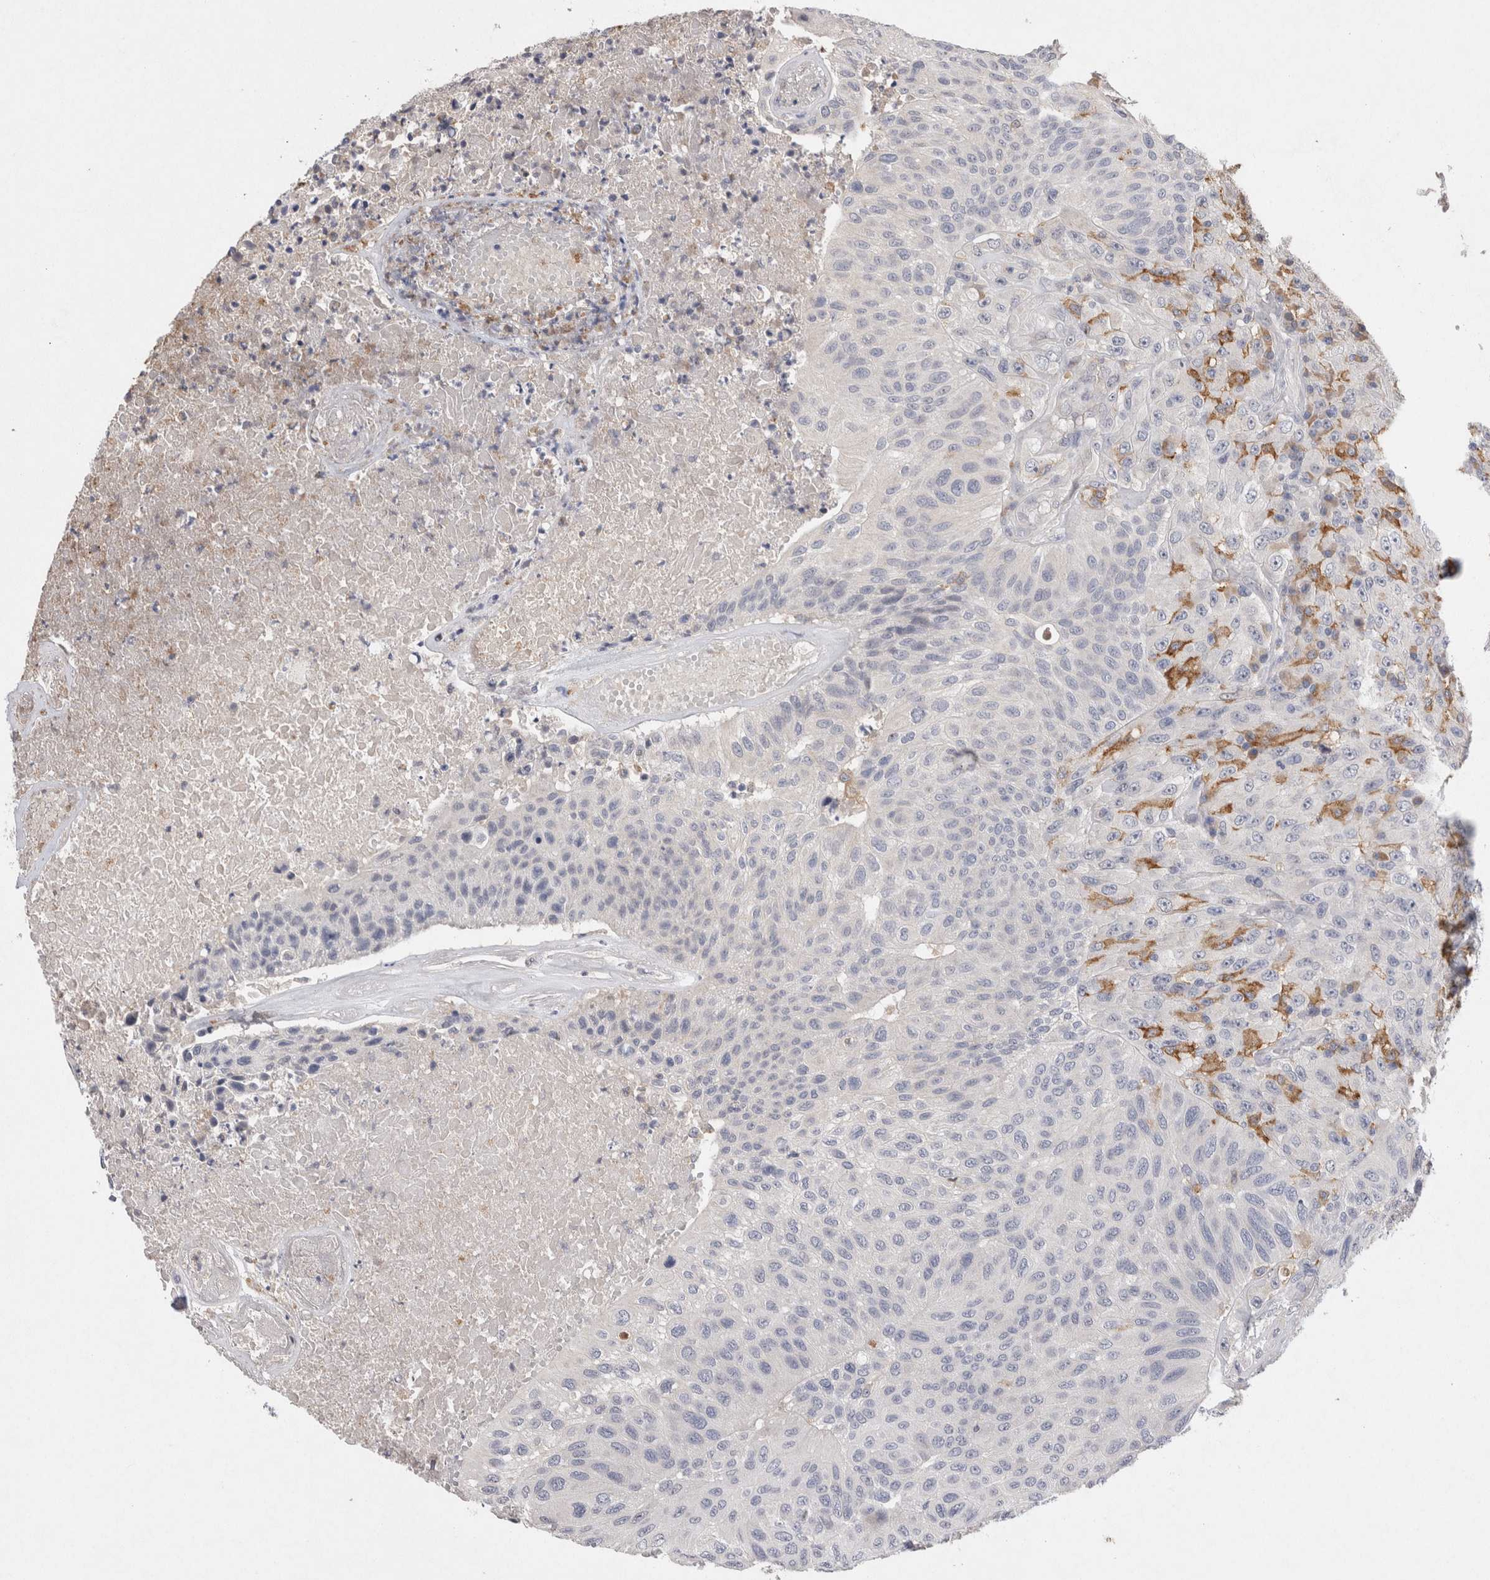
{"staining": {"intensity": "negative", "quantity": "none", "location": "none"}, "tissue": "urothelial cancer", "cell_type": "Tumor cells", "image_type": "cancer", "snomed": [{"axis": "morphology", "description": "Urothelial carcinoma, High grade"}, {"axis": "topography", "description": "Urinary bladder"}], "caption": "There is no significant positivity in tumor cells of urothelial carcinoma (high-grade).", "gene": "VSIG4", "patient": {"sex": "male", "age": 66}}